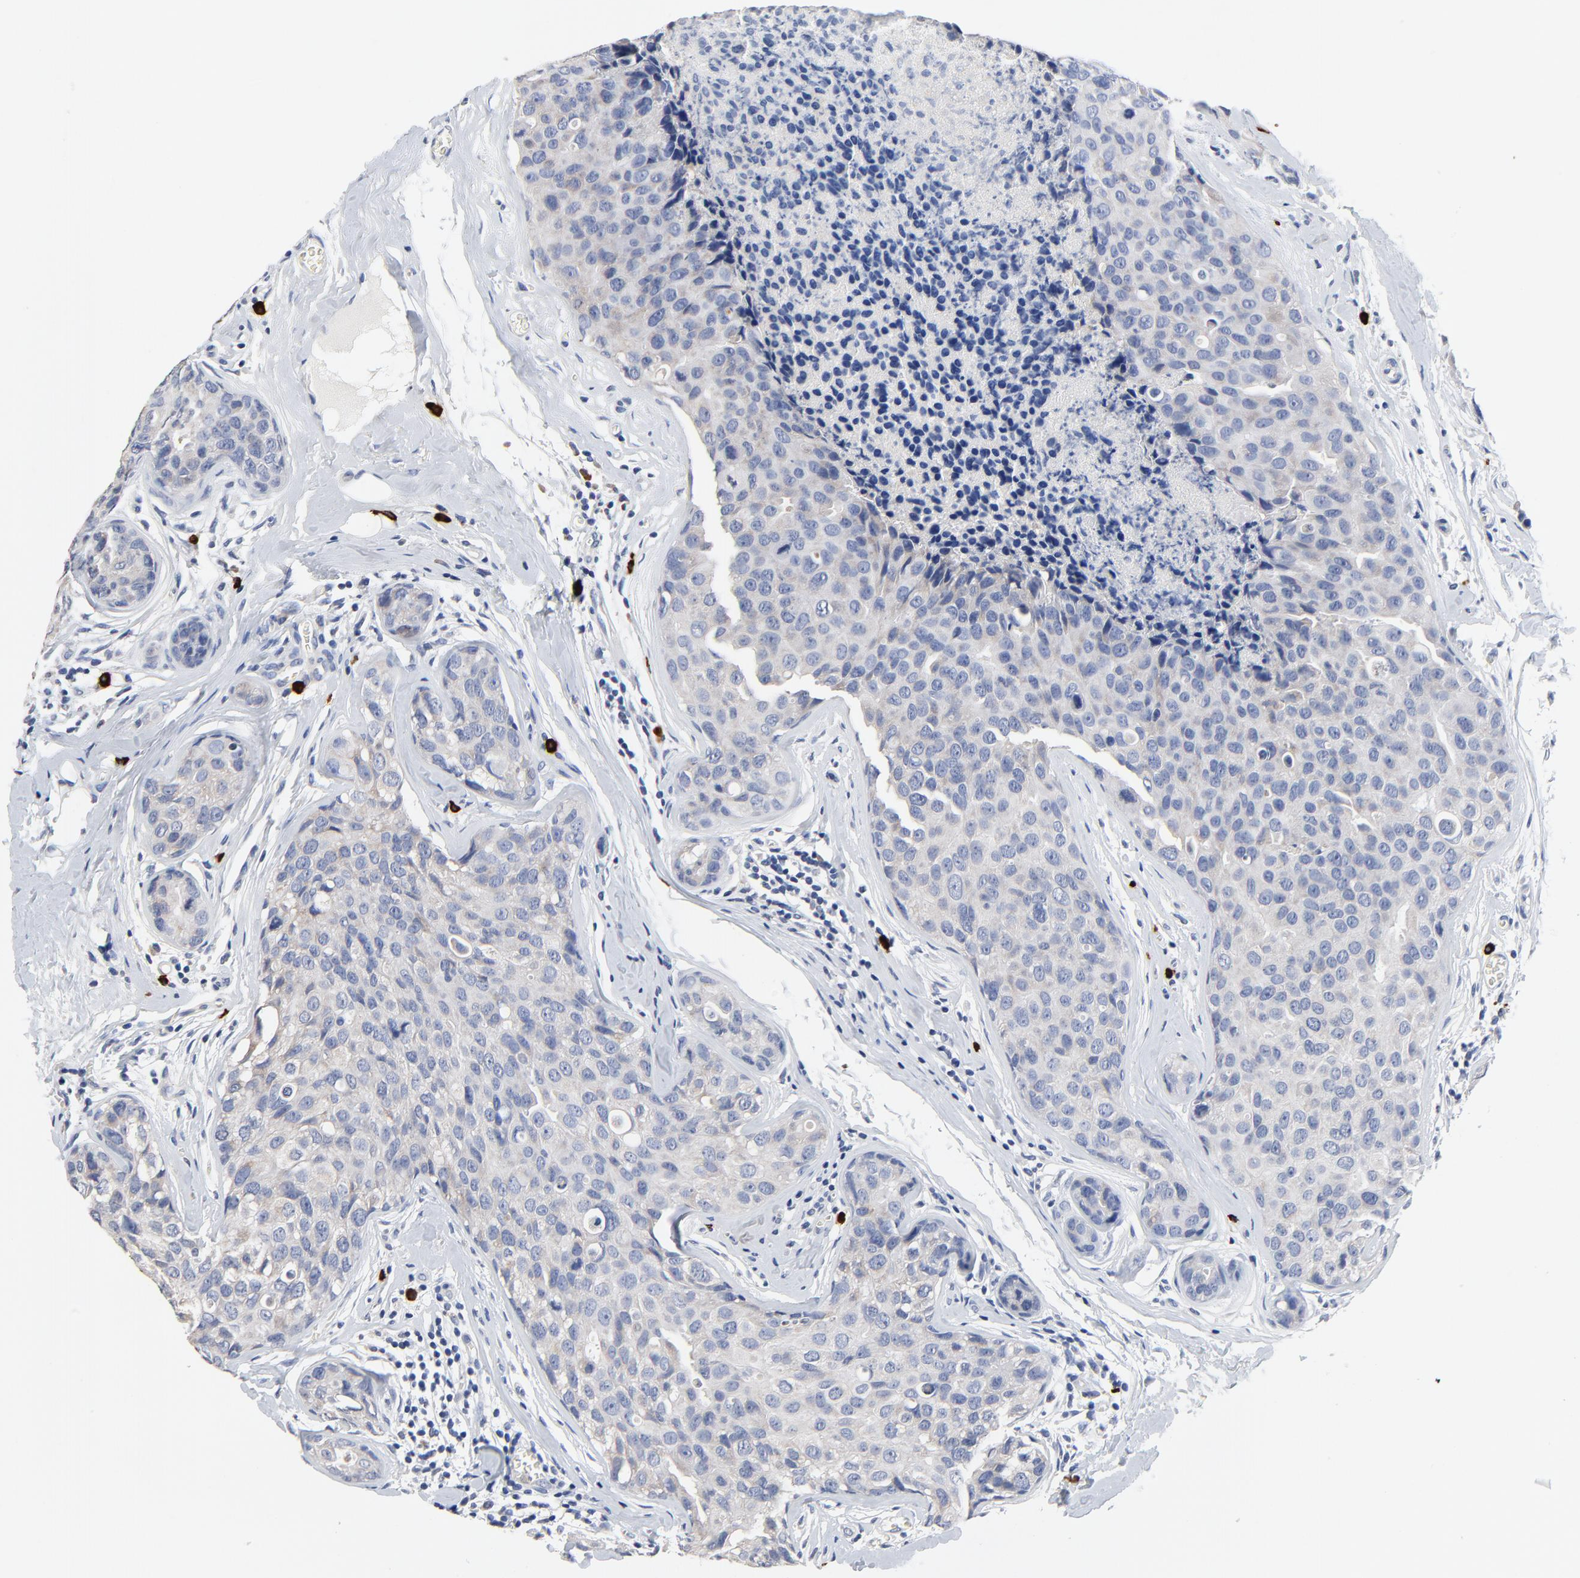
{"staining": {"intensity": "negative", "quantity": "none", "location": "none"}, "tissue": "breast cancer", "cell_type": "Tumor cells", "image_type": "cancer", "snomed": [{"axis": "morphology", "description": "Duct carcinoma"}, {"axis": "topography", "description": "Breast"}], "caption": "Photomicrograph shows no protein staining in tumor cells of breast infiltrating ductal carcinoma tissue. The staining was performed using DAB (3,3'-diaminobenzidine) to visualize the protein expression in brown, while the nuclei were stained in blue with hematoxylin (Magnification: 20x).", "gene": "FBXL5", "patient": {"sex": "female", "age": 24}}